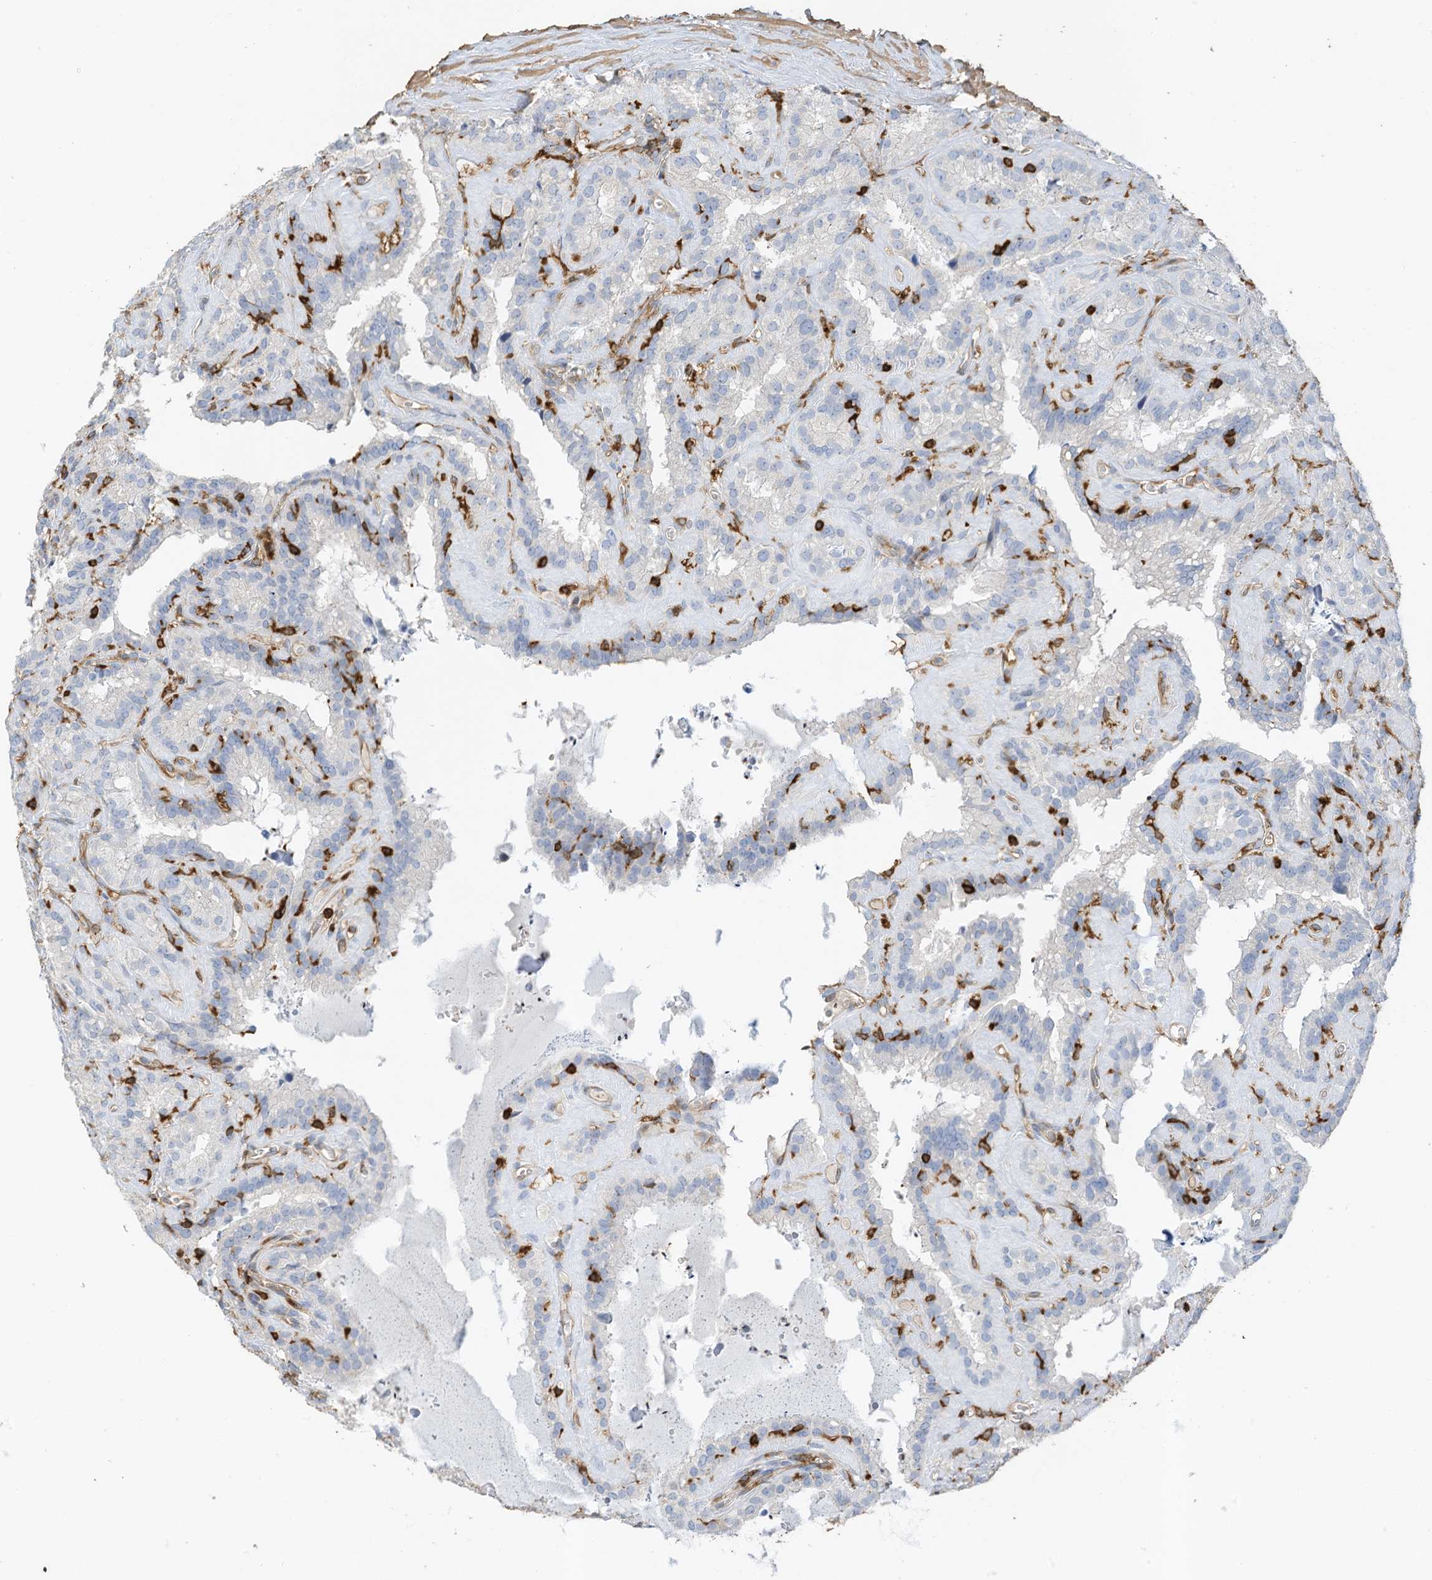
{"staining": {"intensity": "negative", "quantity": "none", "location": "none"}, "tissue": "seminal vesicle", "cell_type": "Glandular cells", "image_type": "normal", "snomed": [{"axis": "morphology", "description": "Normal tissue, NOS"}, {"axis": "topography", "description": "Prostate"}, {"axis": "topography", "description": "Seminal veicle"}], "caption": "This image is of unremarkable seminal vesicle stained with immunohistochemistry to label a protein in brown with the nuclei are counter-stained blue. There is no expression in glandular cells. (Stains: DAB (3,3'-diaminobenzidine) immunohistochemistry with hematoxylin counter stain, Microscopy: brightfield microscopy at high magnification).", "gene": "ARHGAP25", "patient": {"sex": "male", "age": 59}}